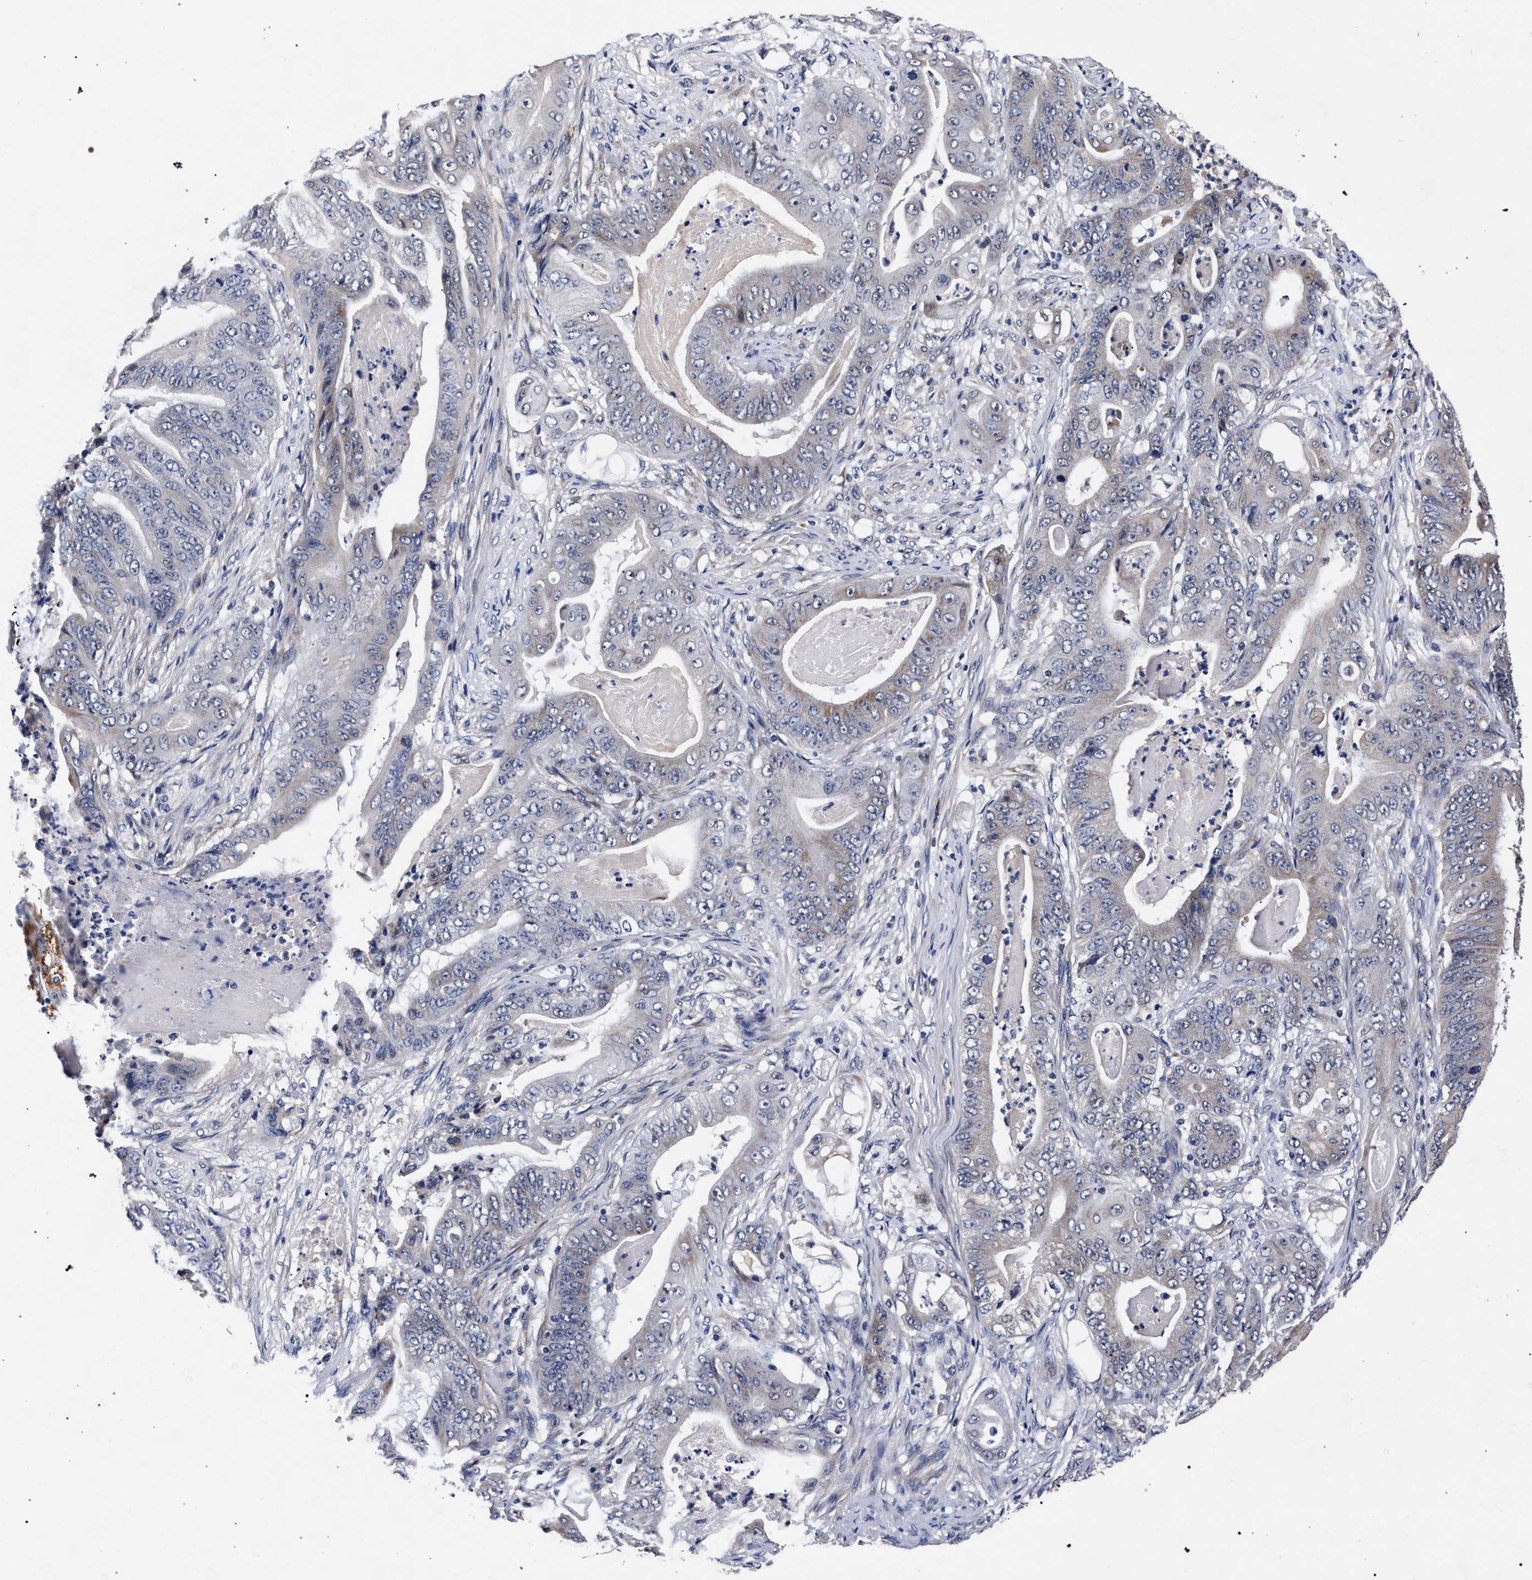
{"staining": {"intensity": "negative", "quantity": "none", "location": "none"}, "tissue": "stomach cancer", "cell_type": "Tumor cells", "image_type": "cancer", "snomed": [{"axis": "morphology", "description": "Adenocarcinoma, NOS"}, {"axis": "topography", "description": "Stomach"}], "caption": "Tumor cells show no significant protein expression in stomach cancer.", "gene": "CFAP95", "patient": {"sex": "female", "age": 73}}